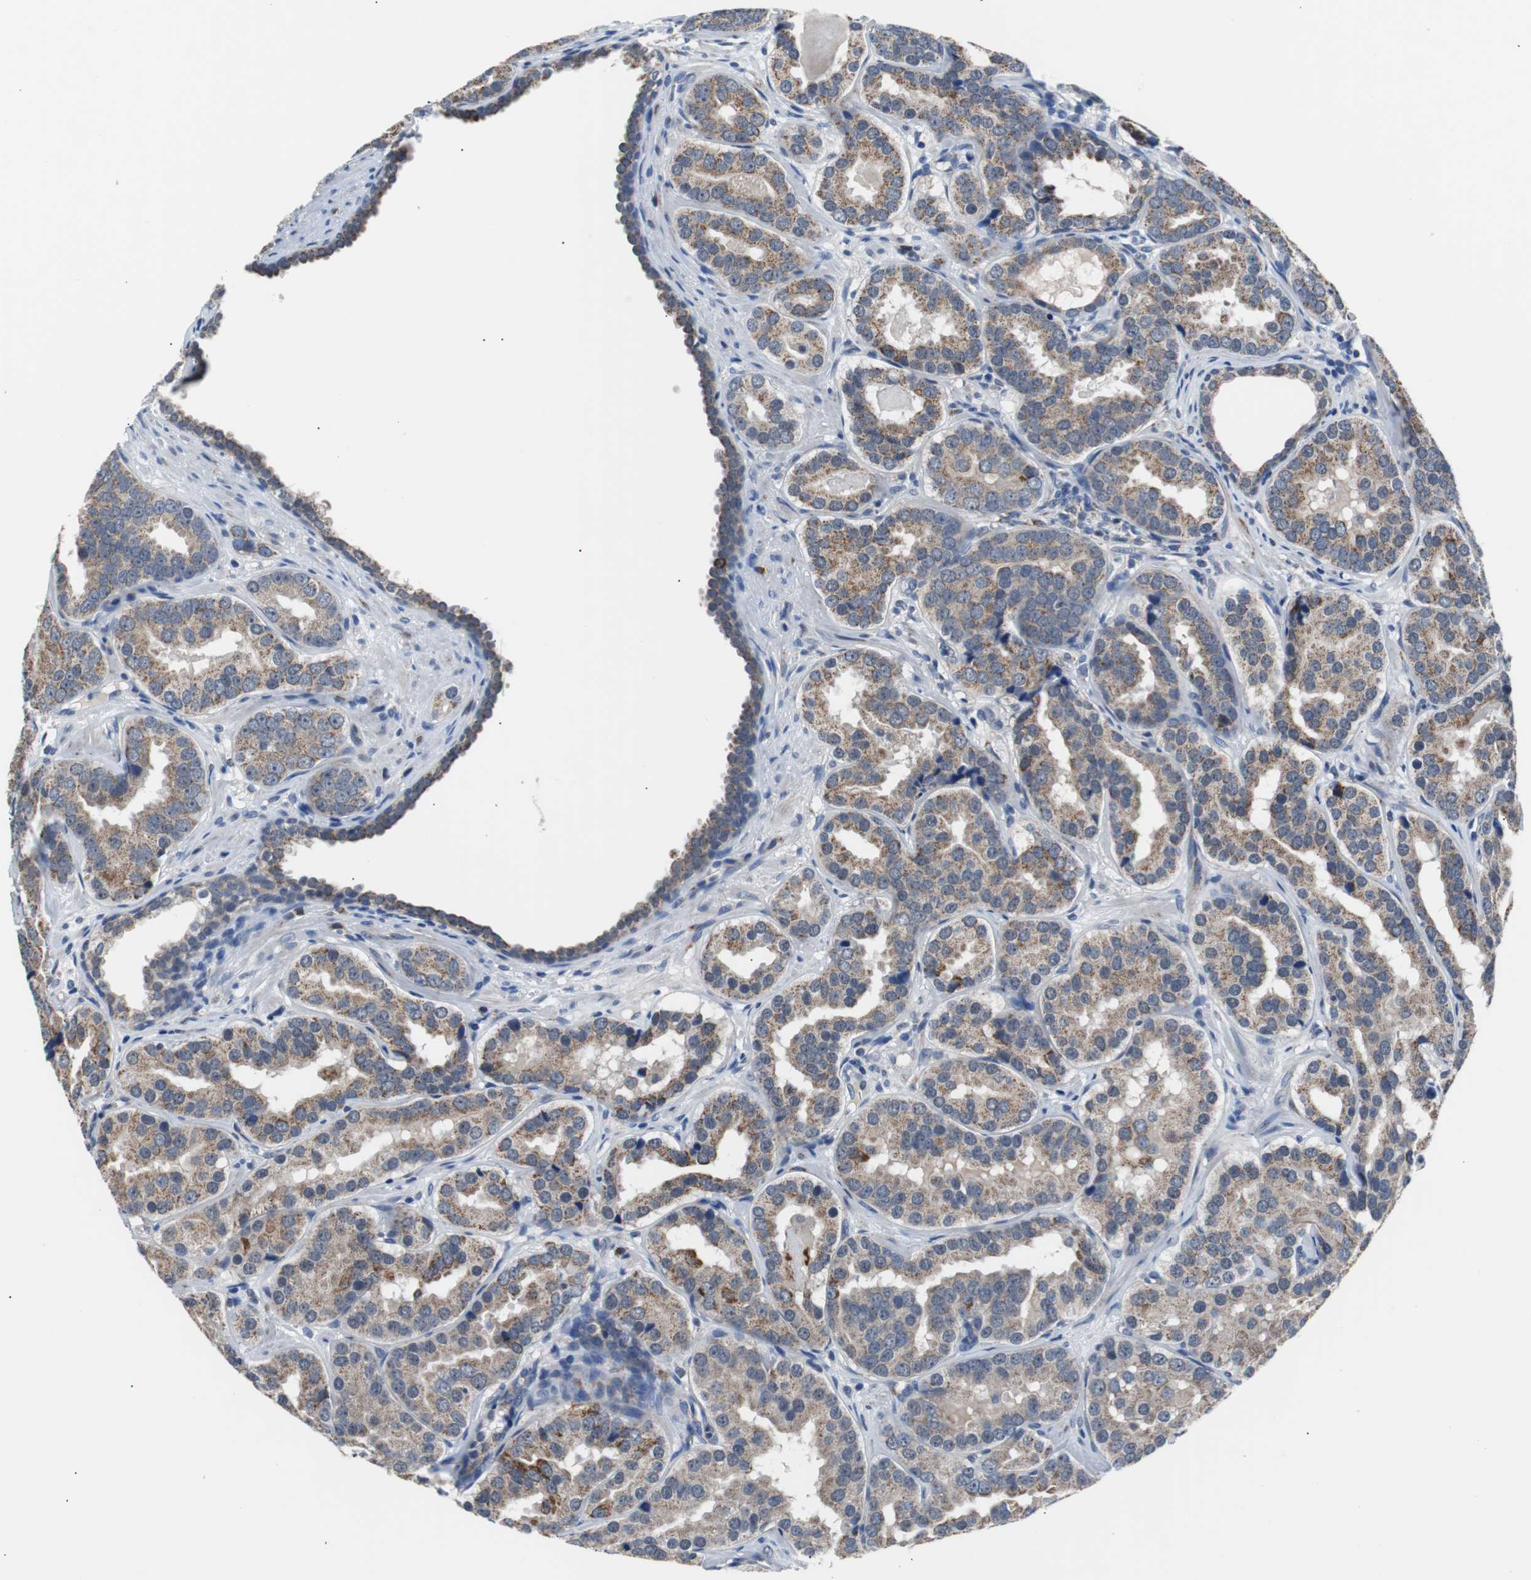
{"staining": {"intensity": "moderate", "quantity": ">75%", "location": "cytoplasmic/membranous"}, "tissue": "prostate cancer", "cell_type": "Tumor cells", "image_type": "cancer", "snomed": [{"axis": "morphology", "description": "Adenocarcinoma, Low grade"}, {"axis": "topography", "description": "Prostate"}], "caption": "The micrograph exhibits staining of prostate low-grade adenocarcinoma, revealing moderate cytoplasmic/membranous protein staining (brown color) within tumor cells.", "gene": "PITRM1", "patient": {"sex": "male", "age": 59}}